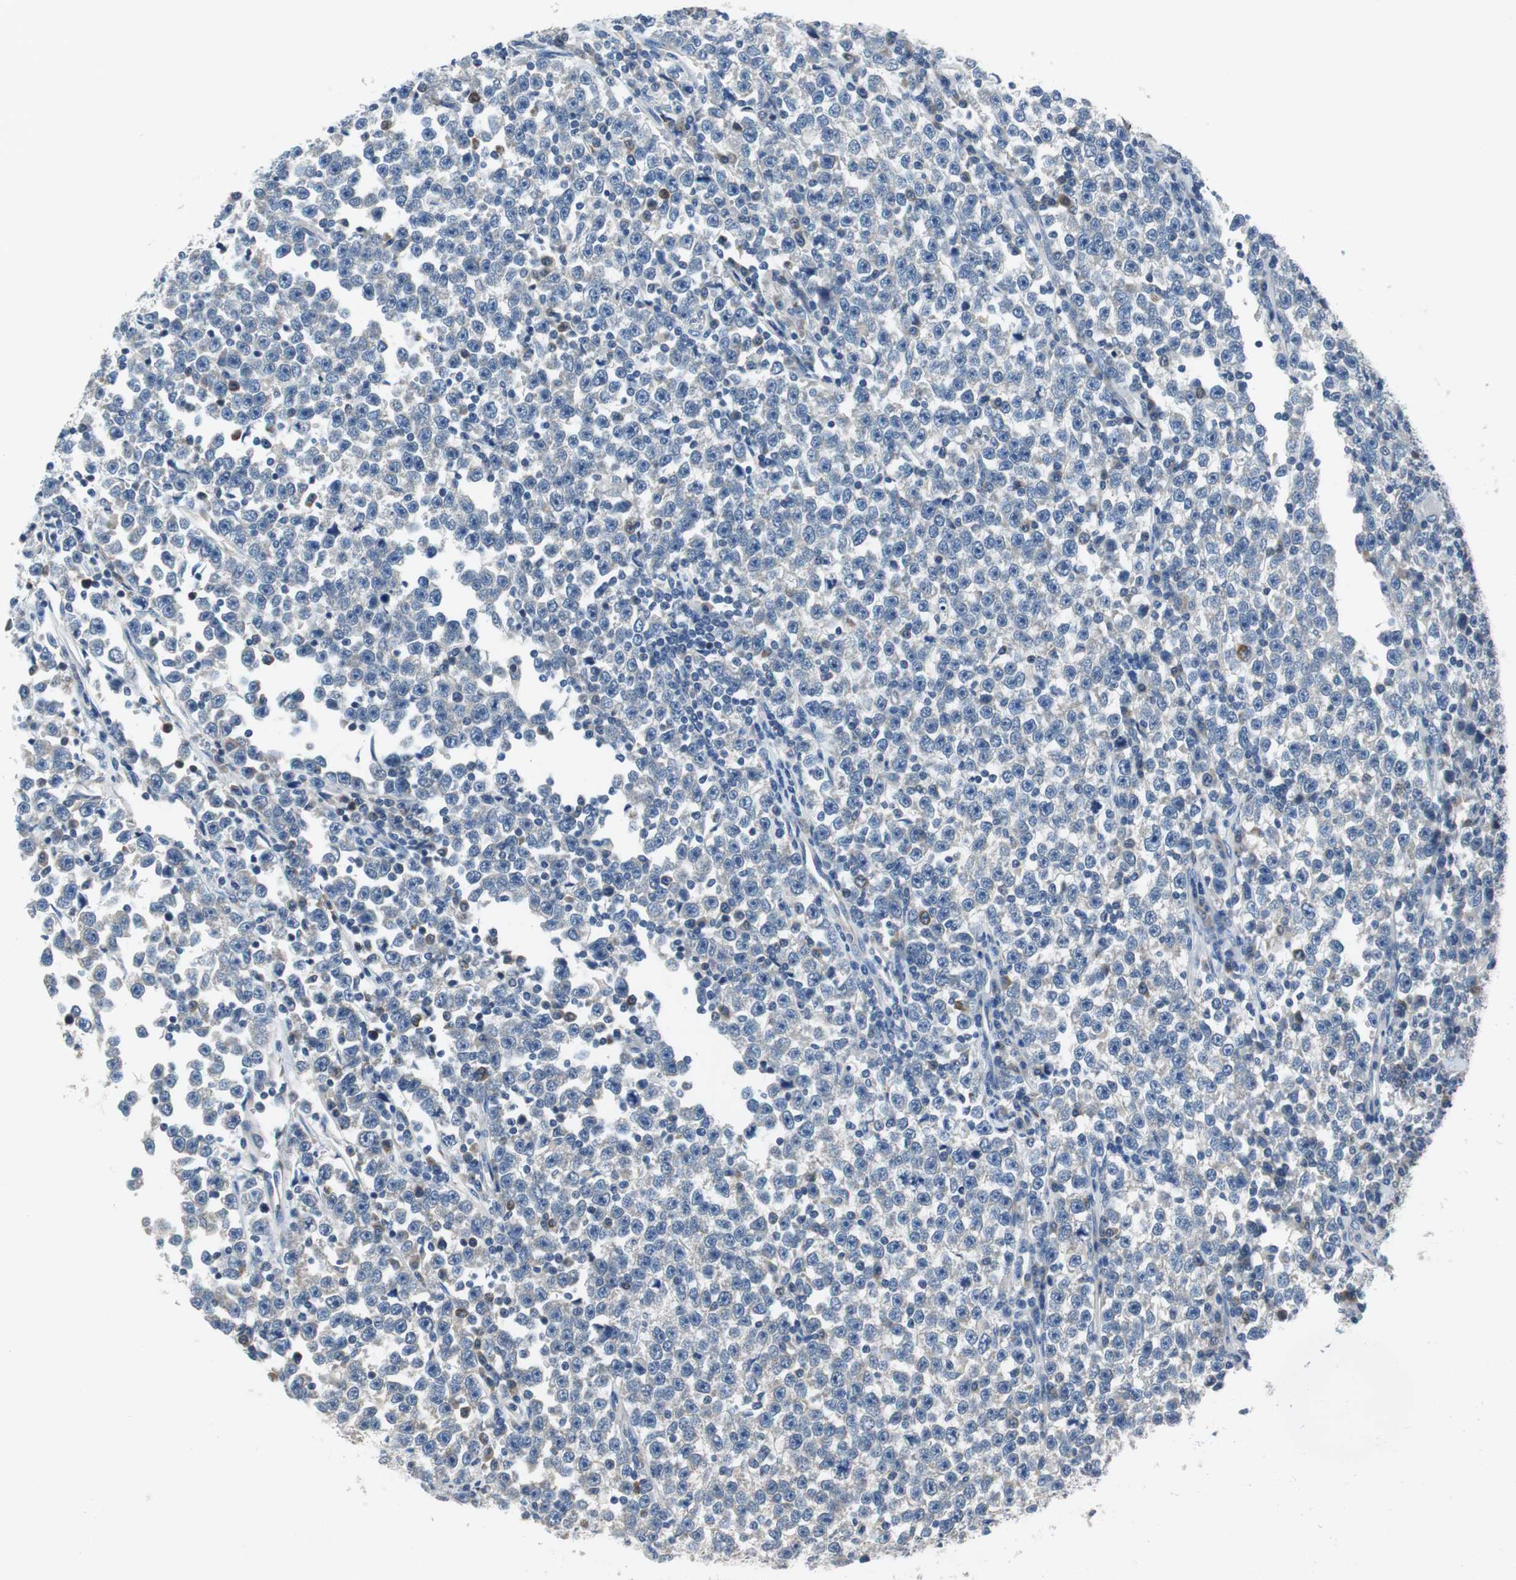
{"staining": {"intensity": "negative", "quantity": "none", "location": "none"}, "tissue": "testis cancer", "cell_type": "Tumor cells", "image_type": "cancer", "snomed": [{"axis": "morphology", "description": "Seminoma, NOS"}, {"axis": "topography", "description": "Testis"}], "caption": "This photomicrograph is of seminoma (testis) stained with immunohistochemistry (IHC) to label a protein in brown with the nuclei are counter-stained blue. There is no staining in tumor cells.", "gene": "FADS2", "patient": {"sex": "male", "age": 43}}